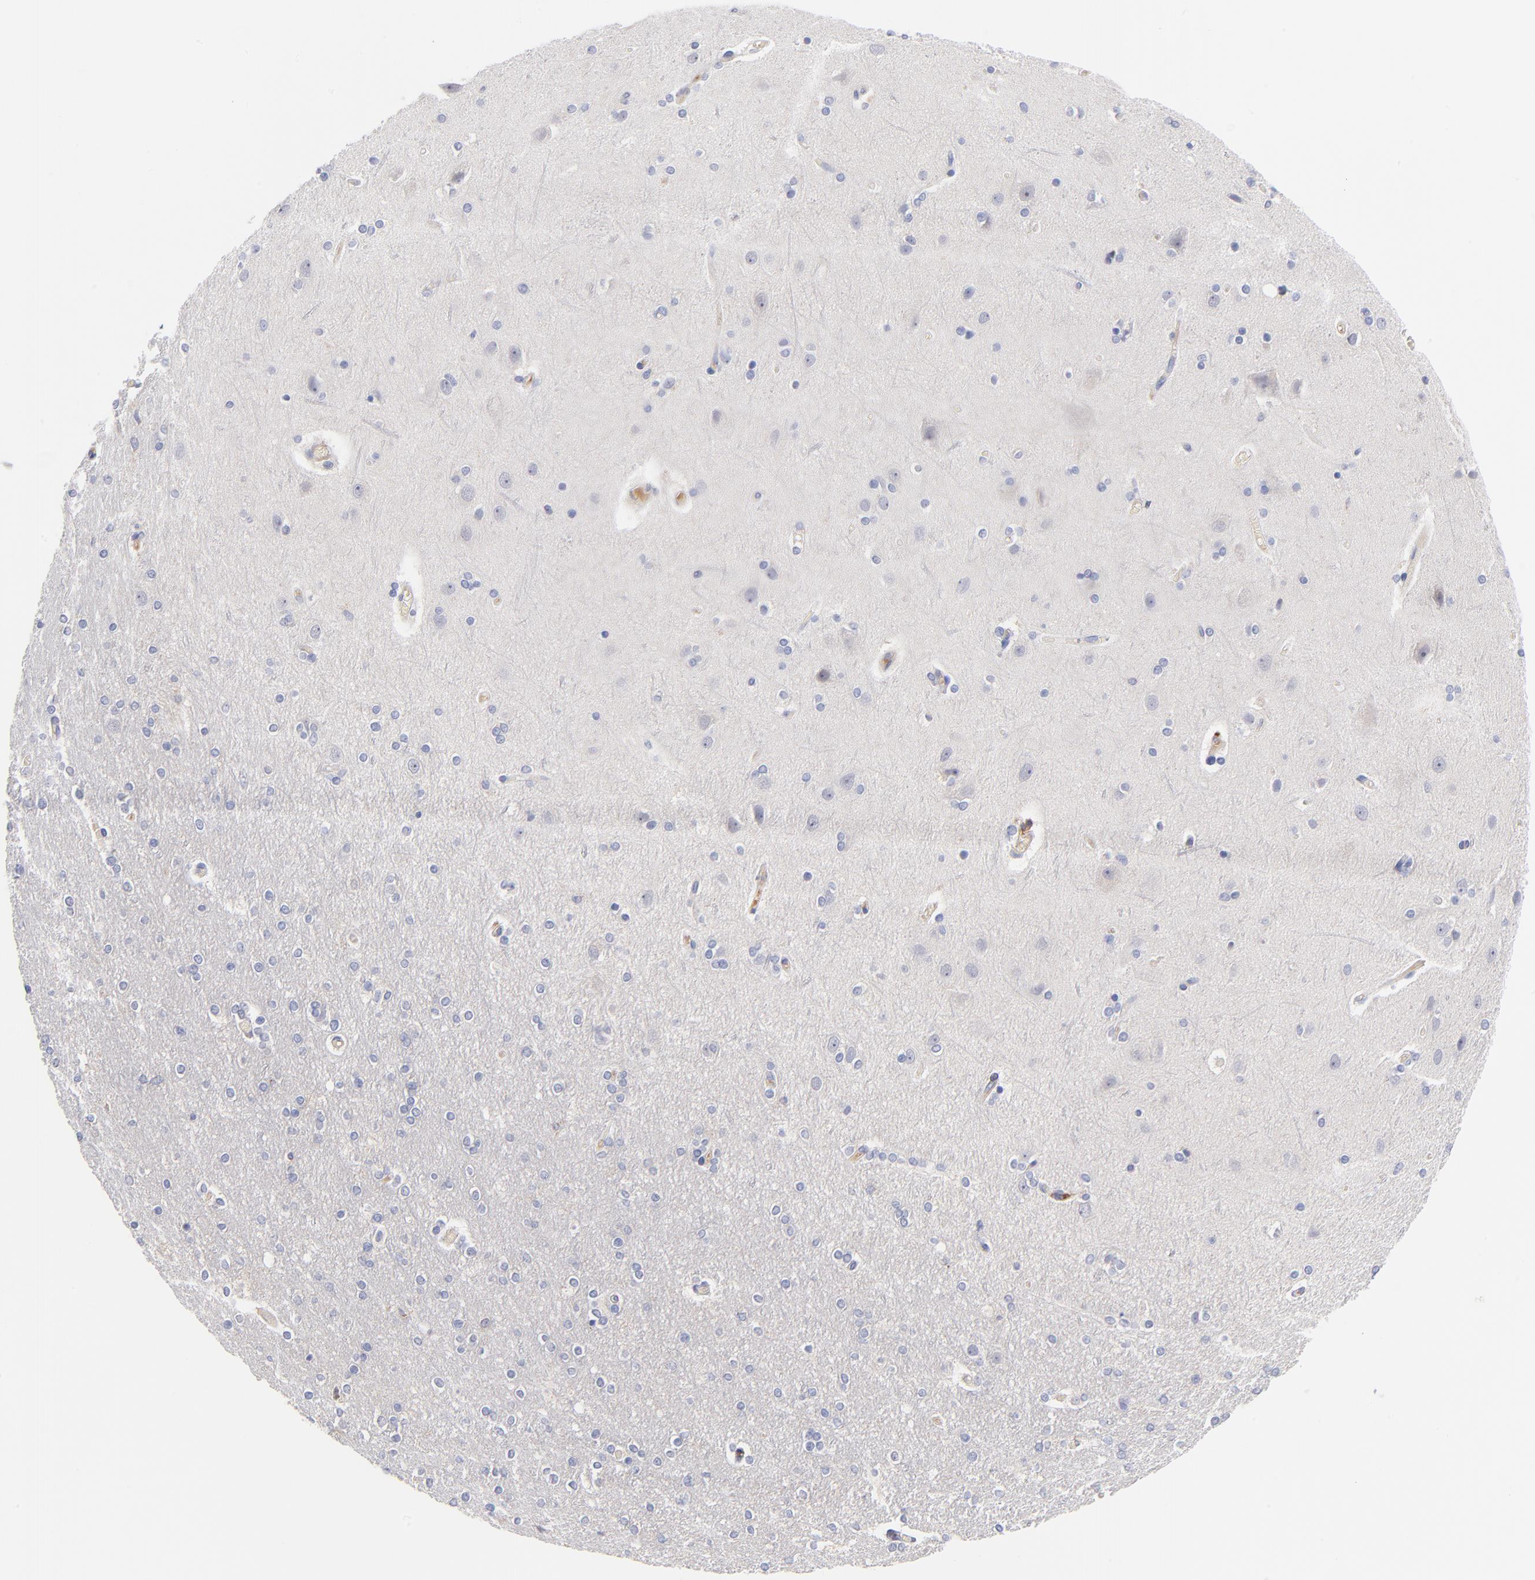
{"staining": {"intensity": "negative", "quantity": "none", "location": "none"}, "tissue": "cerebral cortex", "cell_type": "Endothelial cells", "image_type": "normal", "snomed": [{"axis": "morphology", "description": "Normal tissue, NOS"}, {"axis": "topography", "description": "Cerebral cortex"}], "caption": "Endothelial cells are negative for protein expression in unremarkable human cerebral cortex. (DAB immunohistochemistry (IHC), high magnification).", "gene": "KREMEN2", "patient": {"sex": "female", "age": 54}}